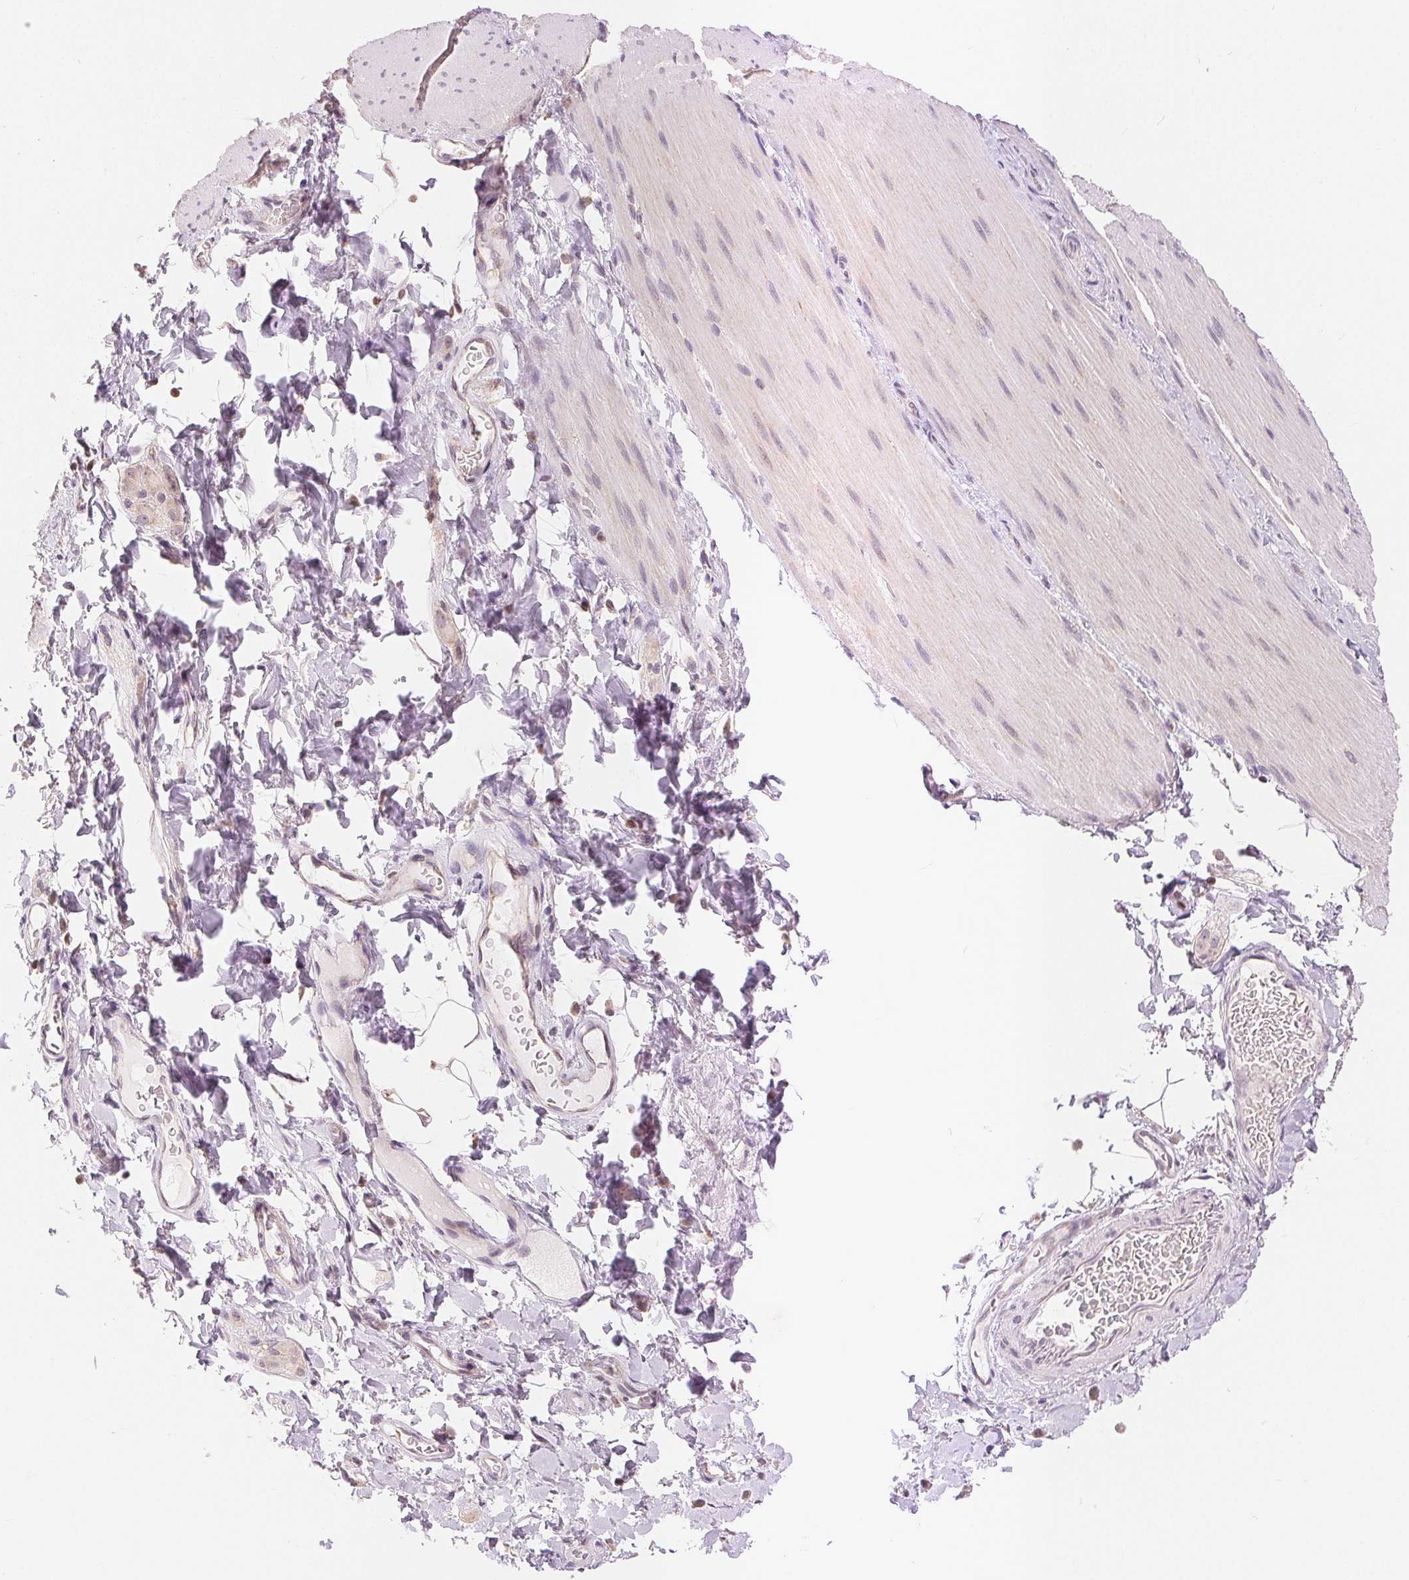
{"staining": {"intensity": "negative", "quantity": "none", "location": "none"}, "tissue": "smooth muscle", "cell_type": "Smooth muscle cells", "image_type": "normal", "snomed": [{"axis": "morphology", "description": "Normal tissue, NOS"}, {"axis": "topography", "description": "Smooth muscle"}, {"axis": "topography", "description": "Colon"}], "caption": "Image shows no protein positivity in smooth muscle cells of normal smooth muscle.", "gene": "POU2F2", "patient": {"sex": "male", "age": 73}}